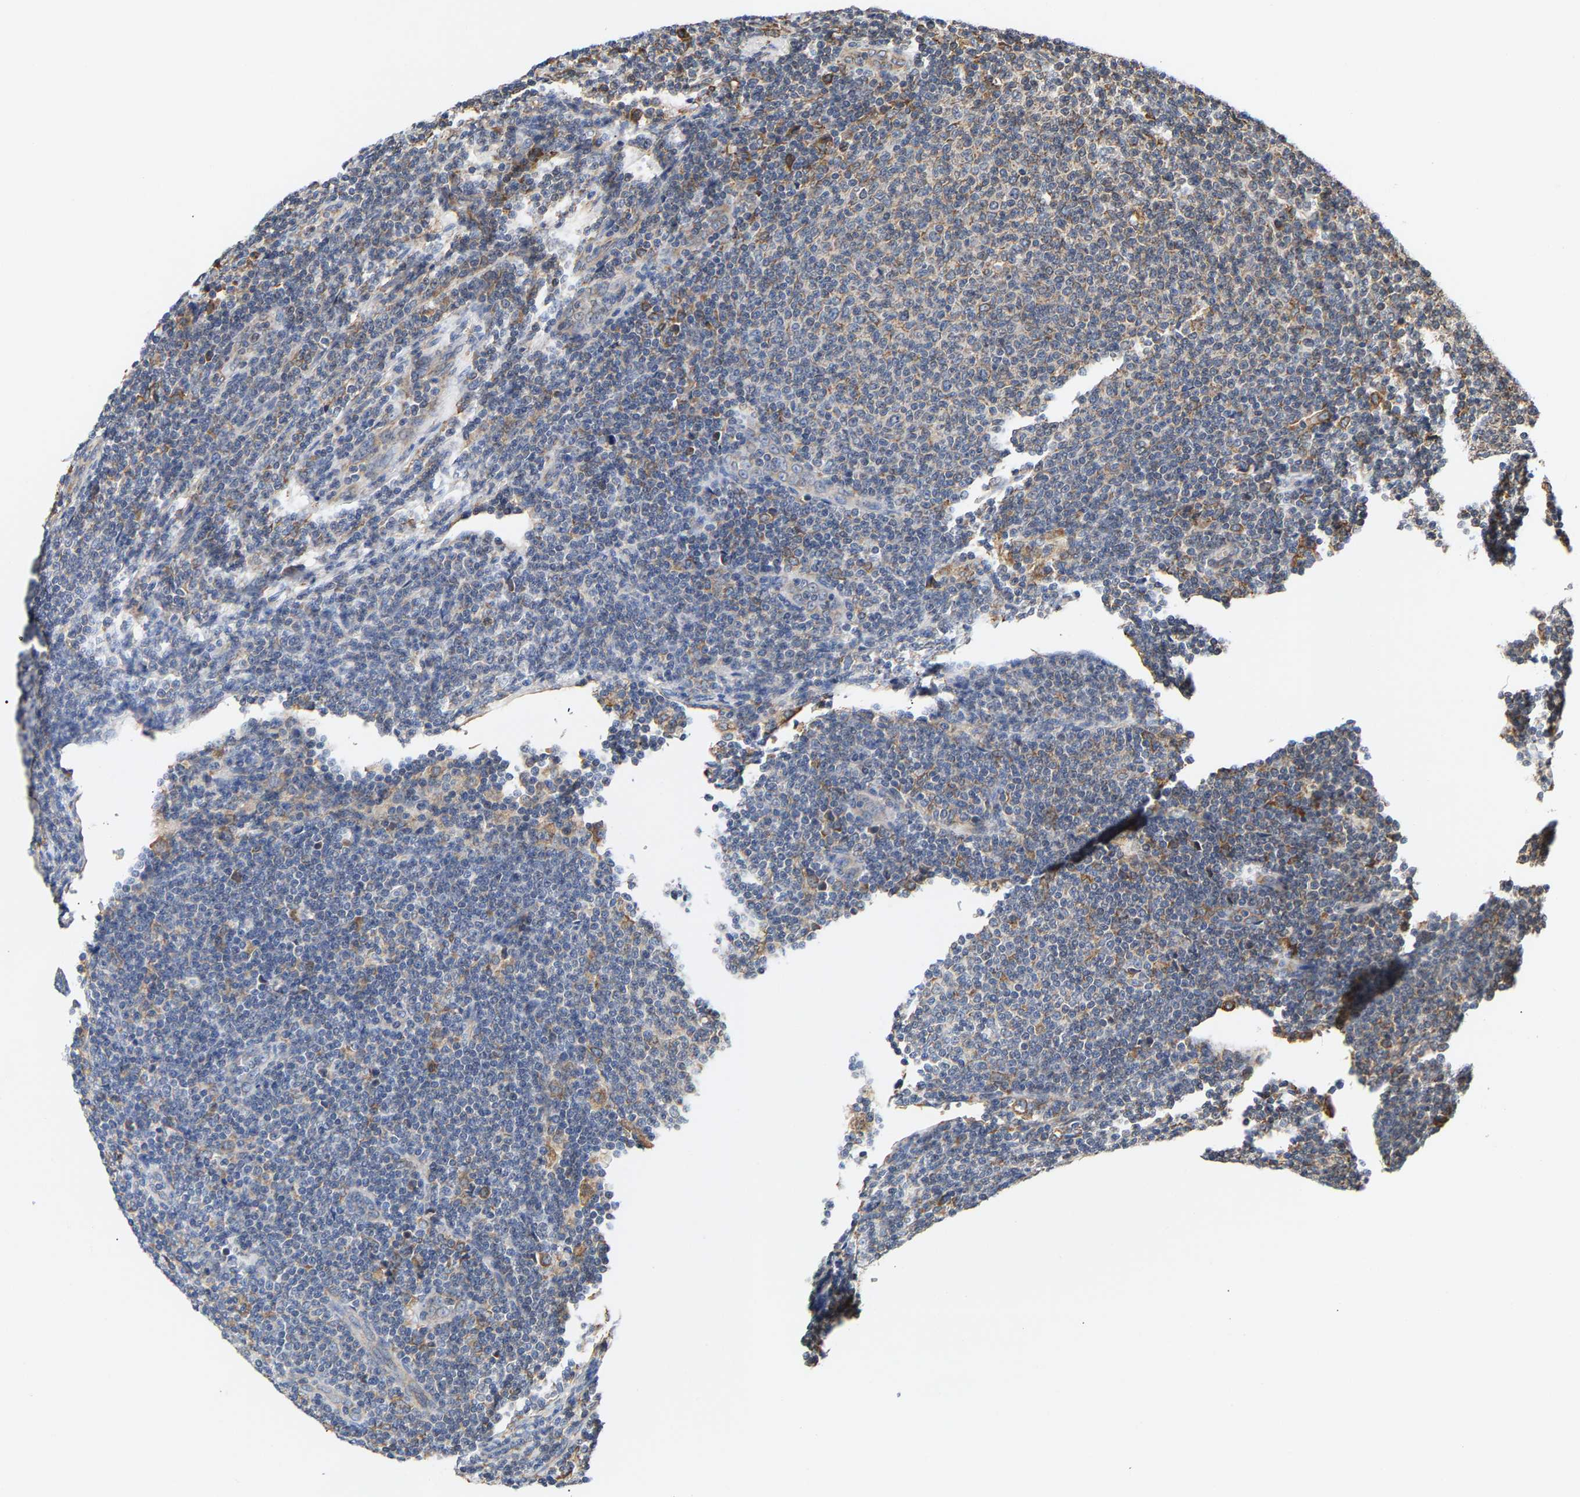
{"staining": {"intensity": "negative", "quantity": "none", "location": "none"}, "tissue": "lymphoma", "cell_type": "Tumor cells", "image_type": "cancer", "snomed": [{"axis": "morphology", "description": "Malignant lymphoma, non-Hodgkin's type, Low grade"}, {"axis": "topography", "description": "Lymph node"}], "caption": "Protein analysis of malignant lymphoma, non-Hodgkin's type (low-grade) demonstrates no significant positivity in tumor cells. Nuclei are stained in blue.", "gene": "ARAP1", "patient": {"sex": "male", "age": 66}}